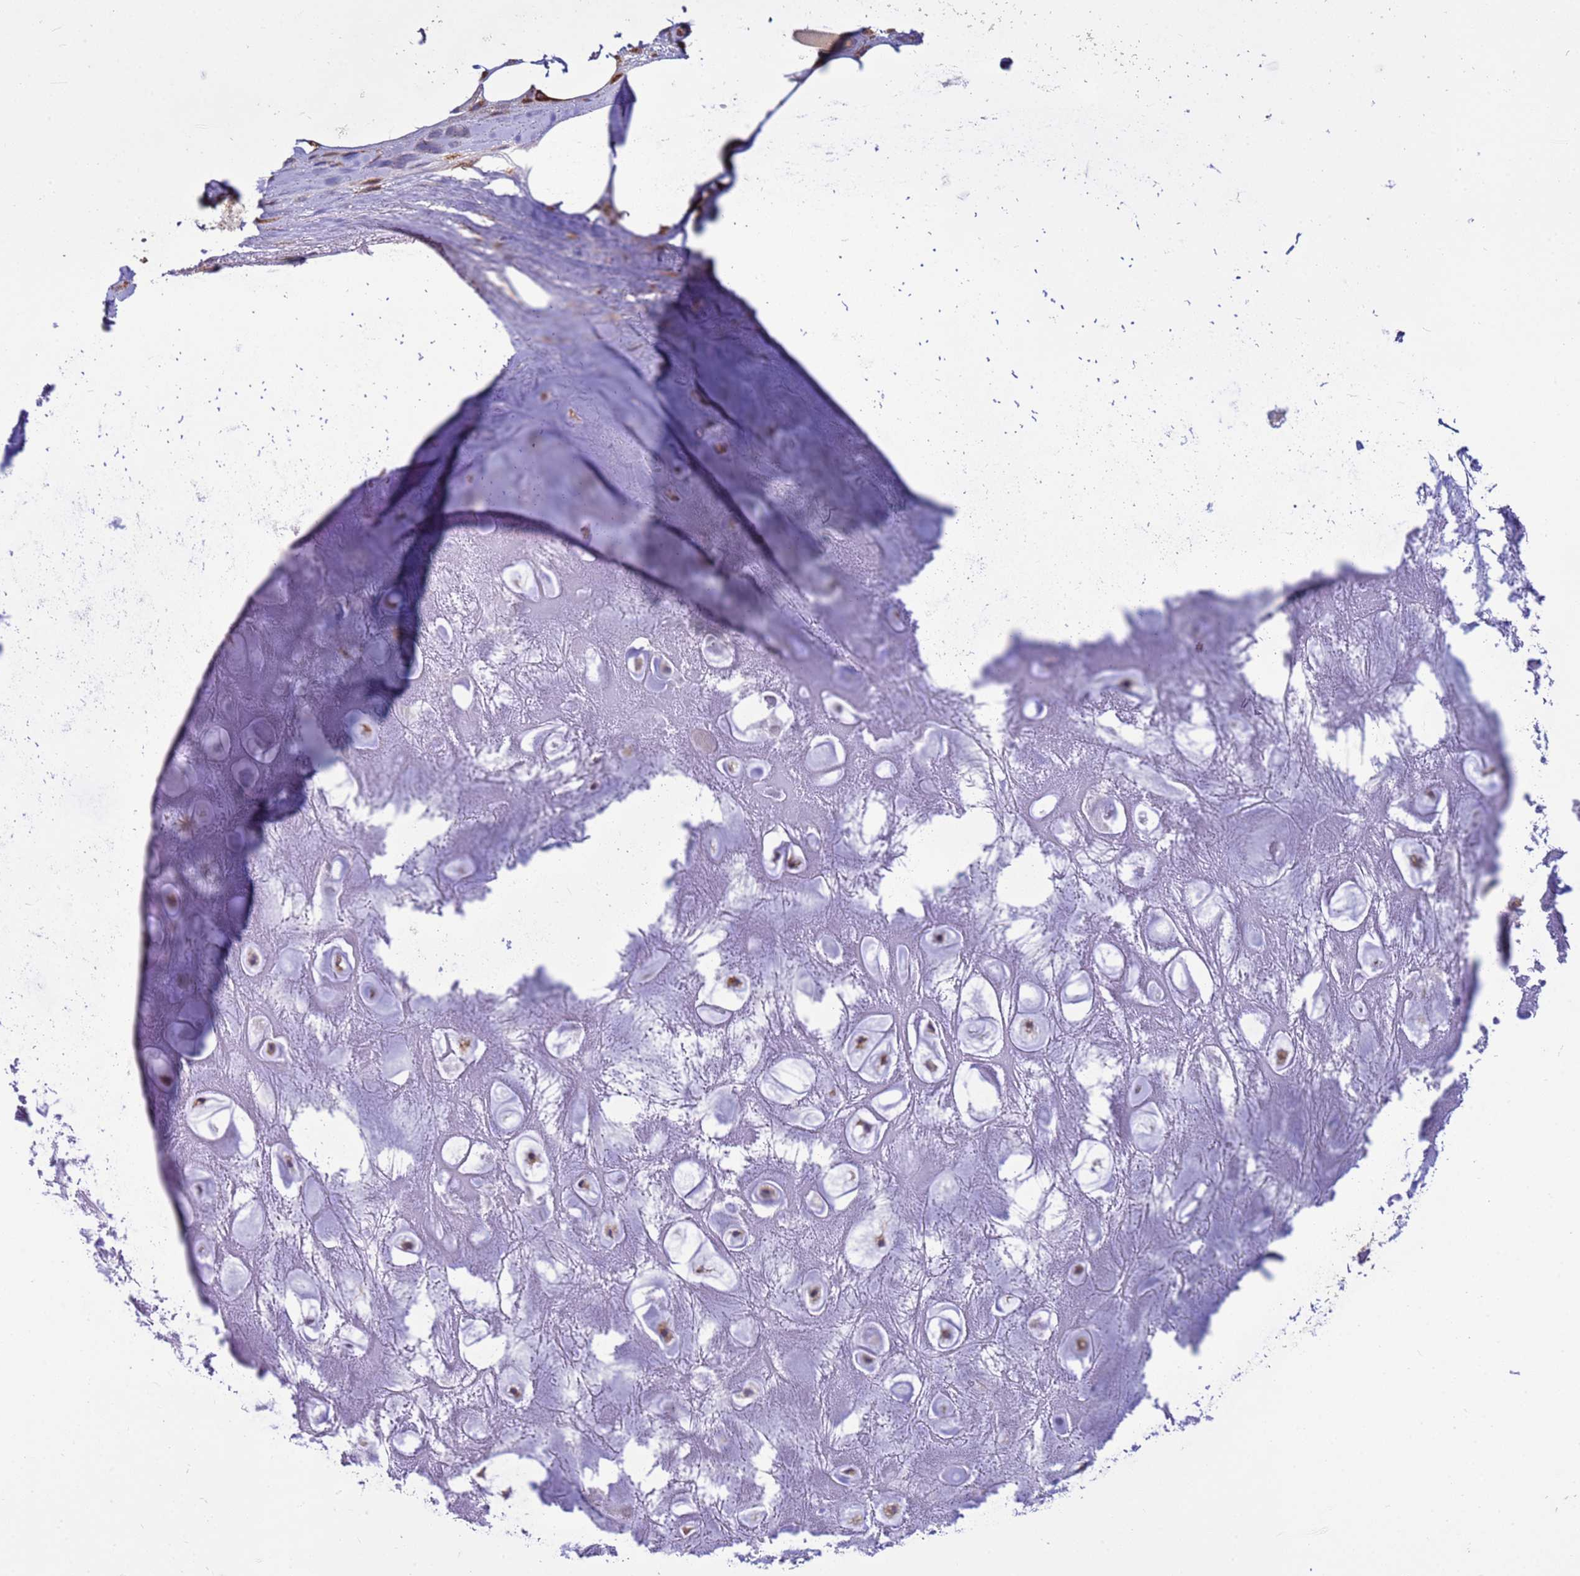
{"staining": {"intensity": "negative", "quantity": "none", "location": "none"}, "tissue": "adipose tissue", "cell_type": "Adipocytes", "image_type": "normal", "snomed": [{"axis": "morphology", "description": "Normal tissue, NOS"}, {"axis": "topography", "description": "Cartilage tissue"}], "caption": "This is an immunohistochemistry (IHC) photomicrograph of benign human adipose tissue. There is no expression in adipocytes.", "gene": "THAP5", "patient": {"sex": "male", "age": 81}}